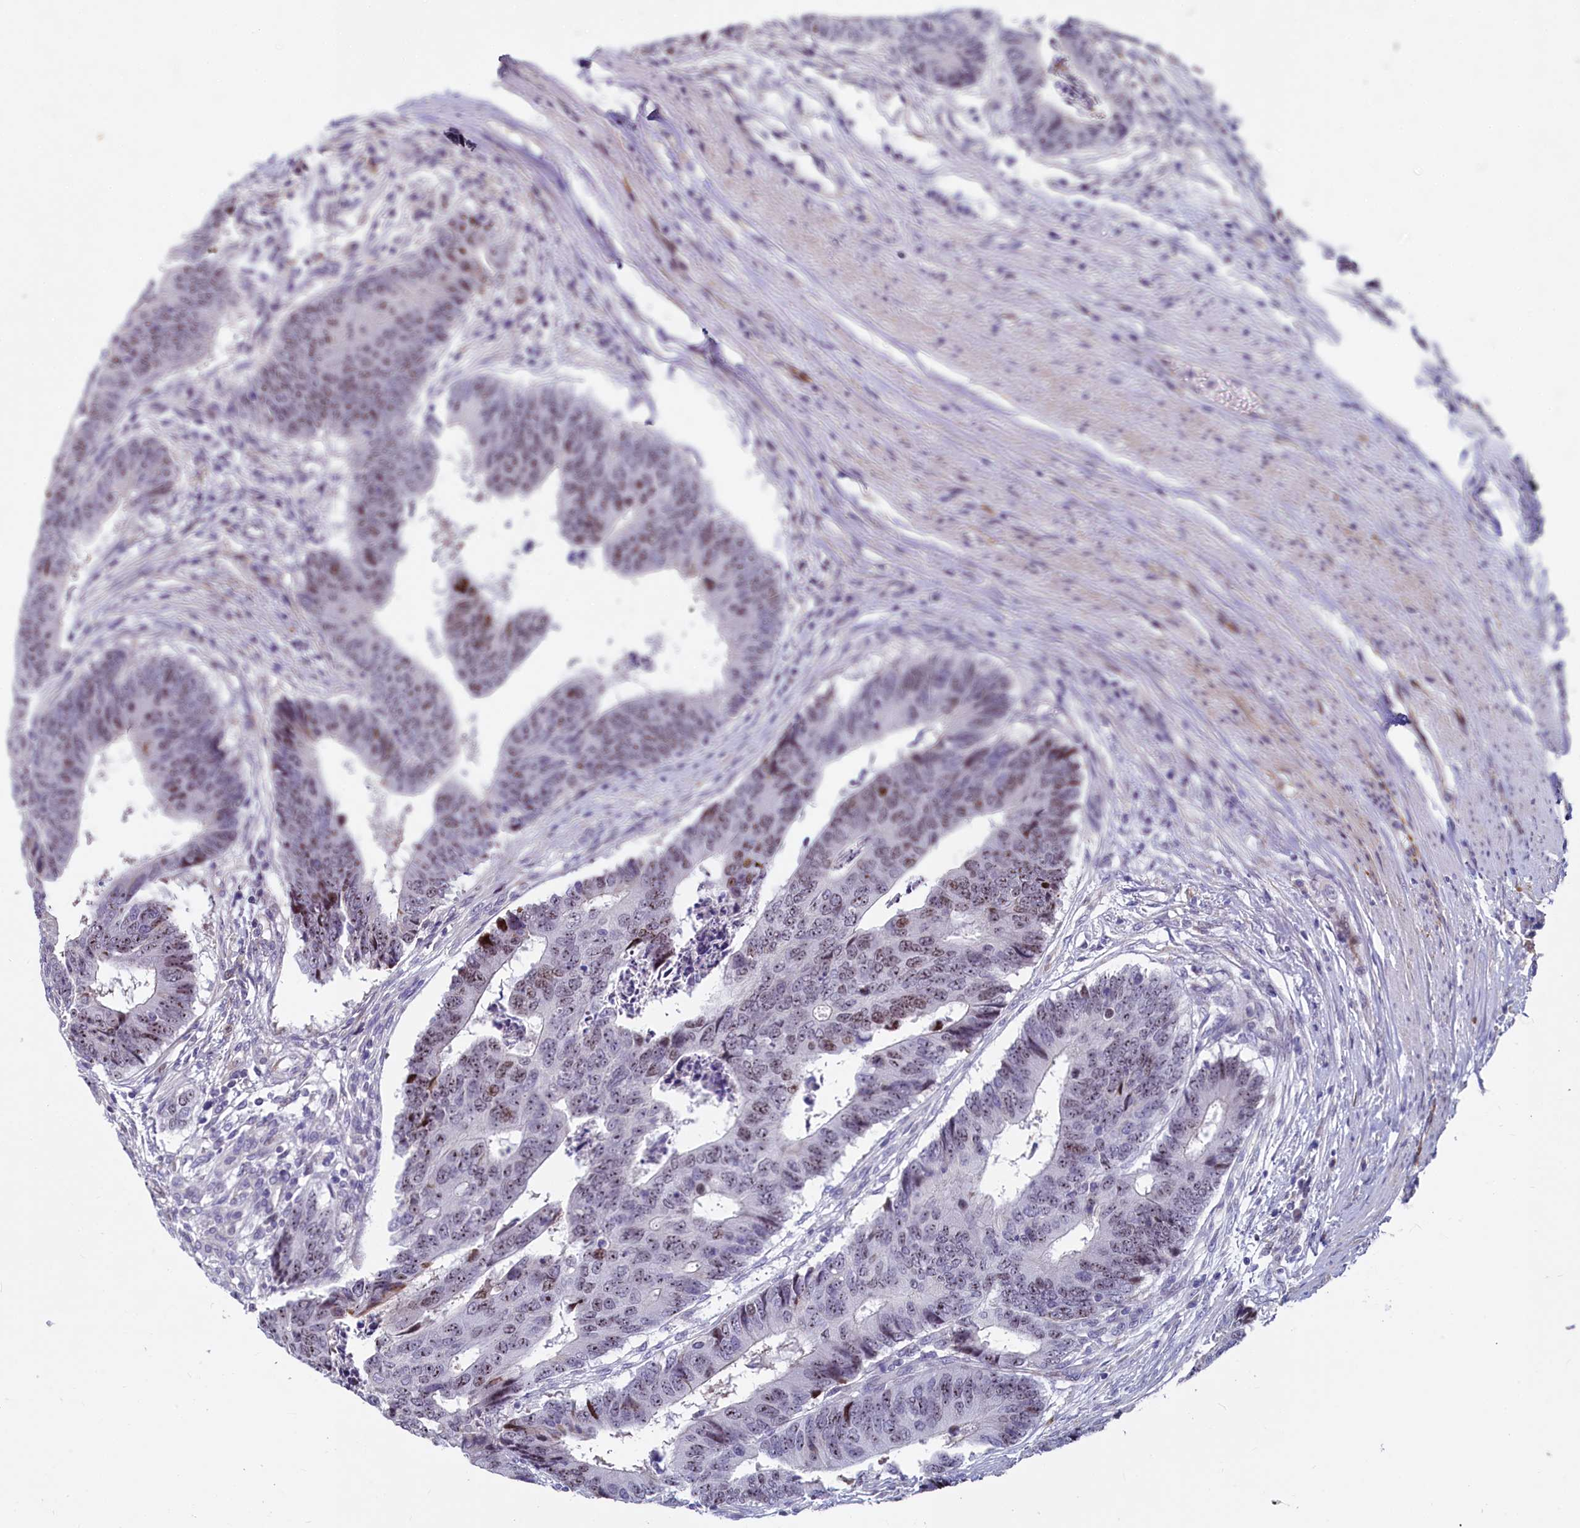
{"staining": {"intensity": "moderate", "quantity": ">75%", "location": "nuclear"}, "tissue": "colorectal cancer", "cell_type": "Tumor cells", "image_type": "cancer", "snomed": [{"axis": "morphology", "description": "Adenocarcinoma, NOS"}, {"axis": "topography", "description": "Rectum"}], "caption": "The immunohistochemical stain highlights moderate nuclear expression in tumor cells of colorectal adenocarcinoma tissue.", "gene": "ASXL3", "patient": {"sex": "male", "age": 84}}